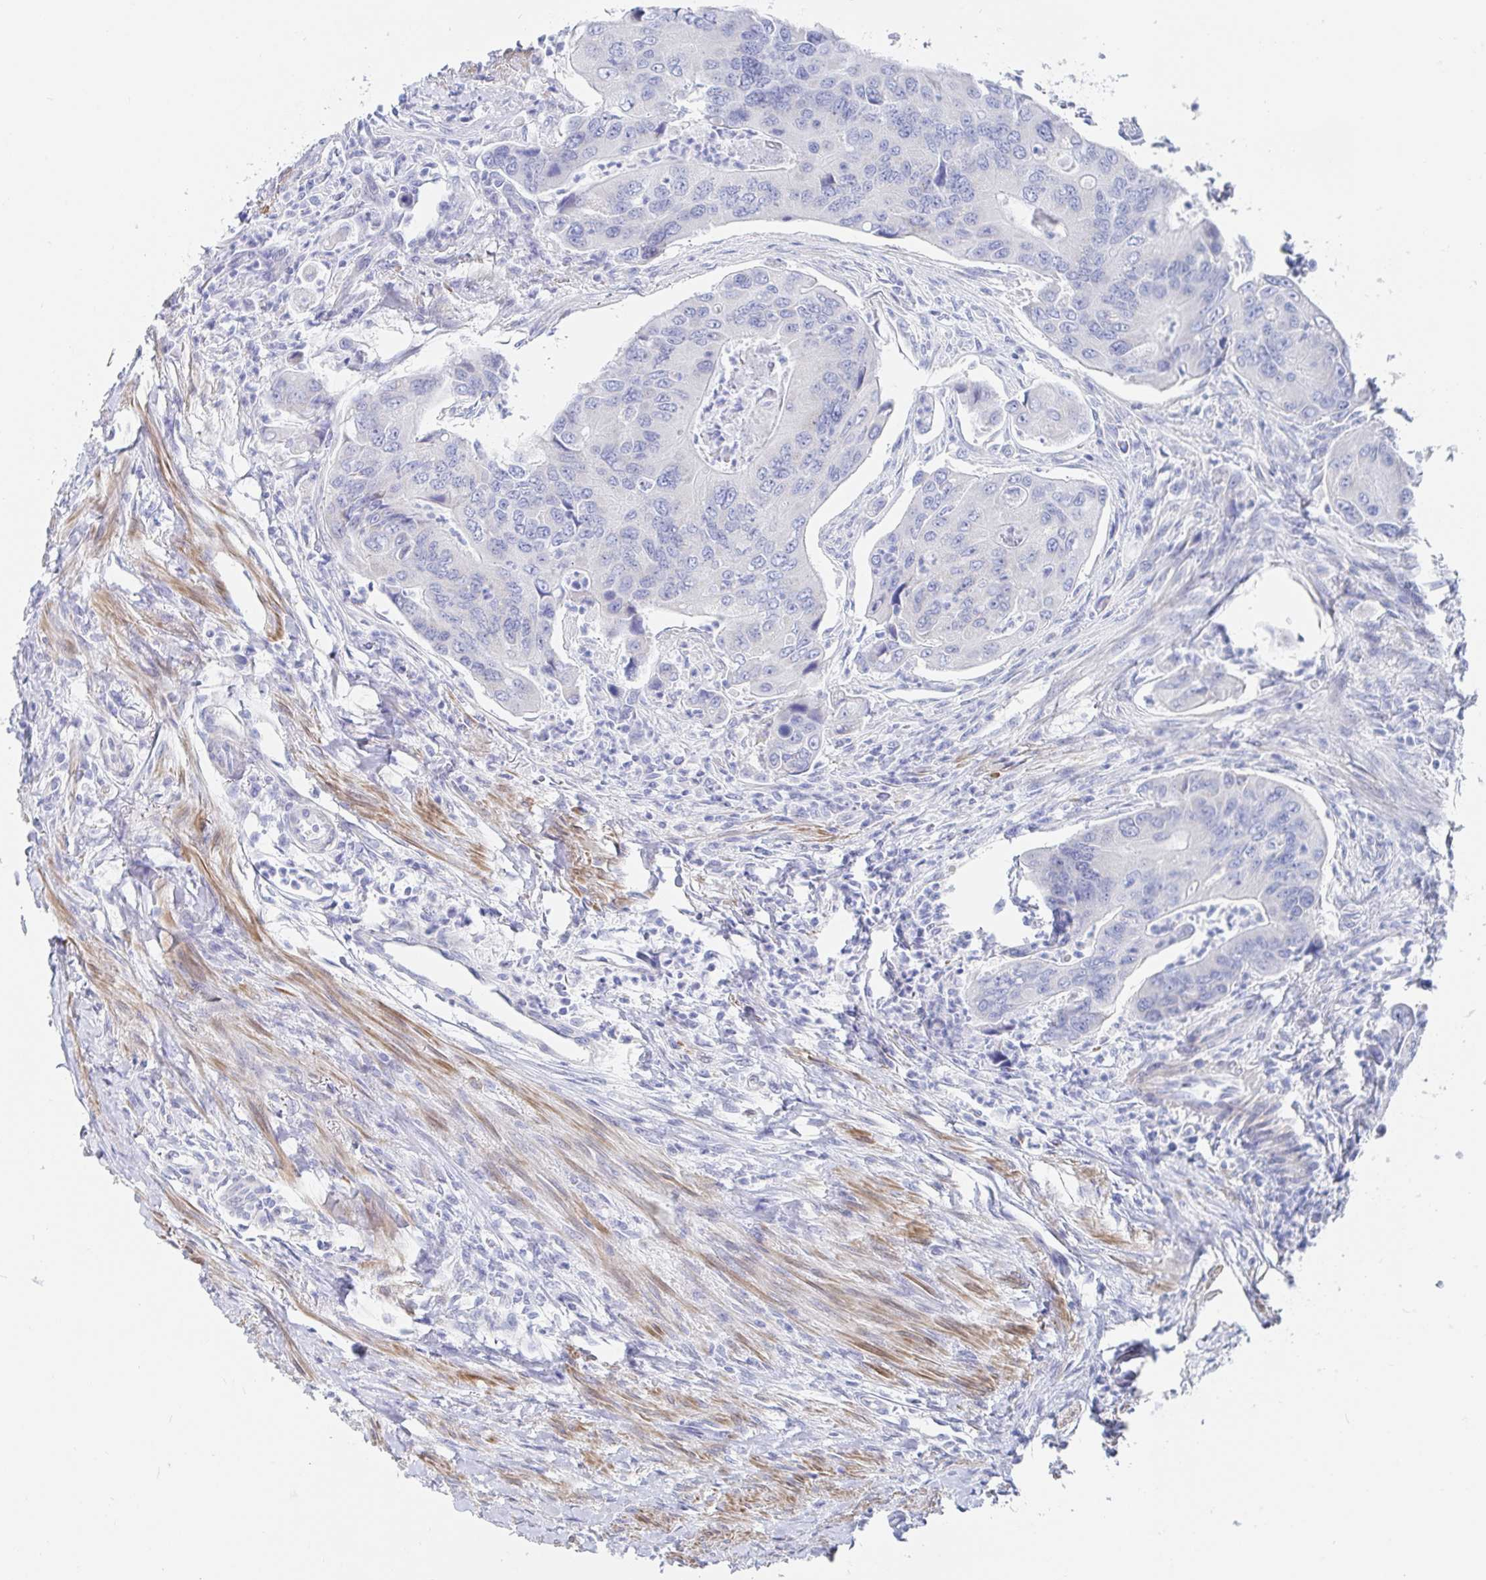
{"staining": {"intensity": "negative", "quantity": "none", "location": "none"}, "tissue": "colorectal cancer", "cell_type": "Tumor cells", "image_type": "cancer", "snomed": [{"axis": "morphology", "description": "Adenocarcinoma, NOS"}, {"axis": "topography", "description": "Colon"}], "caption": "Immunohistochemistry (IHC) of human colorectal cancer (adenocarcinoma) exhibits no expression in tumor cells. (DAB (3,3'-diaminobenzidine) IHC, high magnification).", "gene": "PACSIN1", "patient": {"sex": "female", "age": 67}}